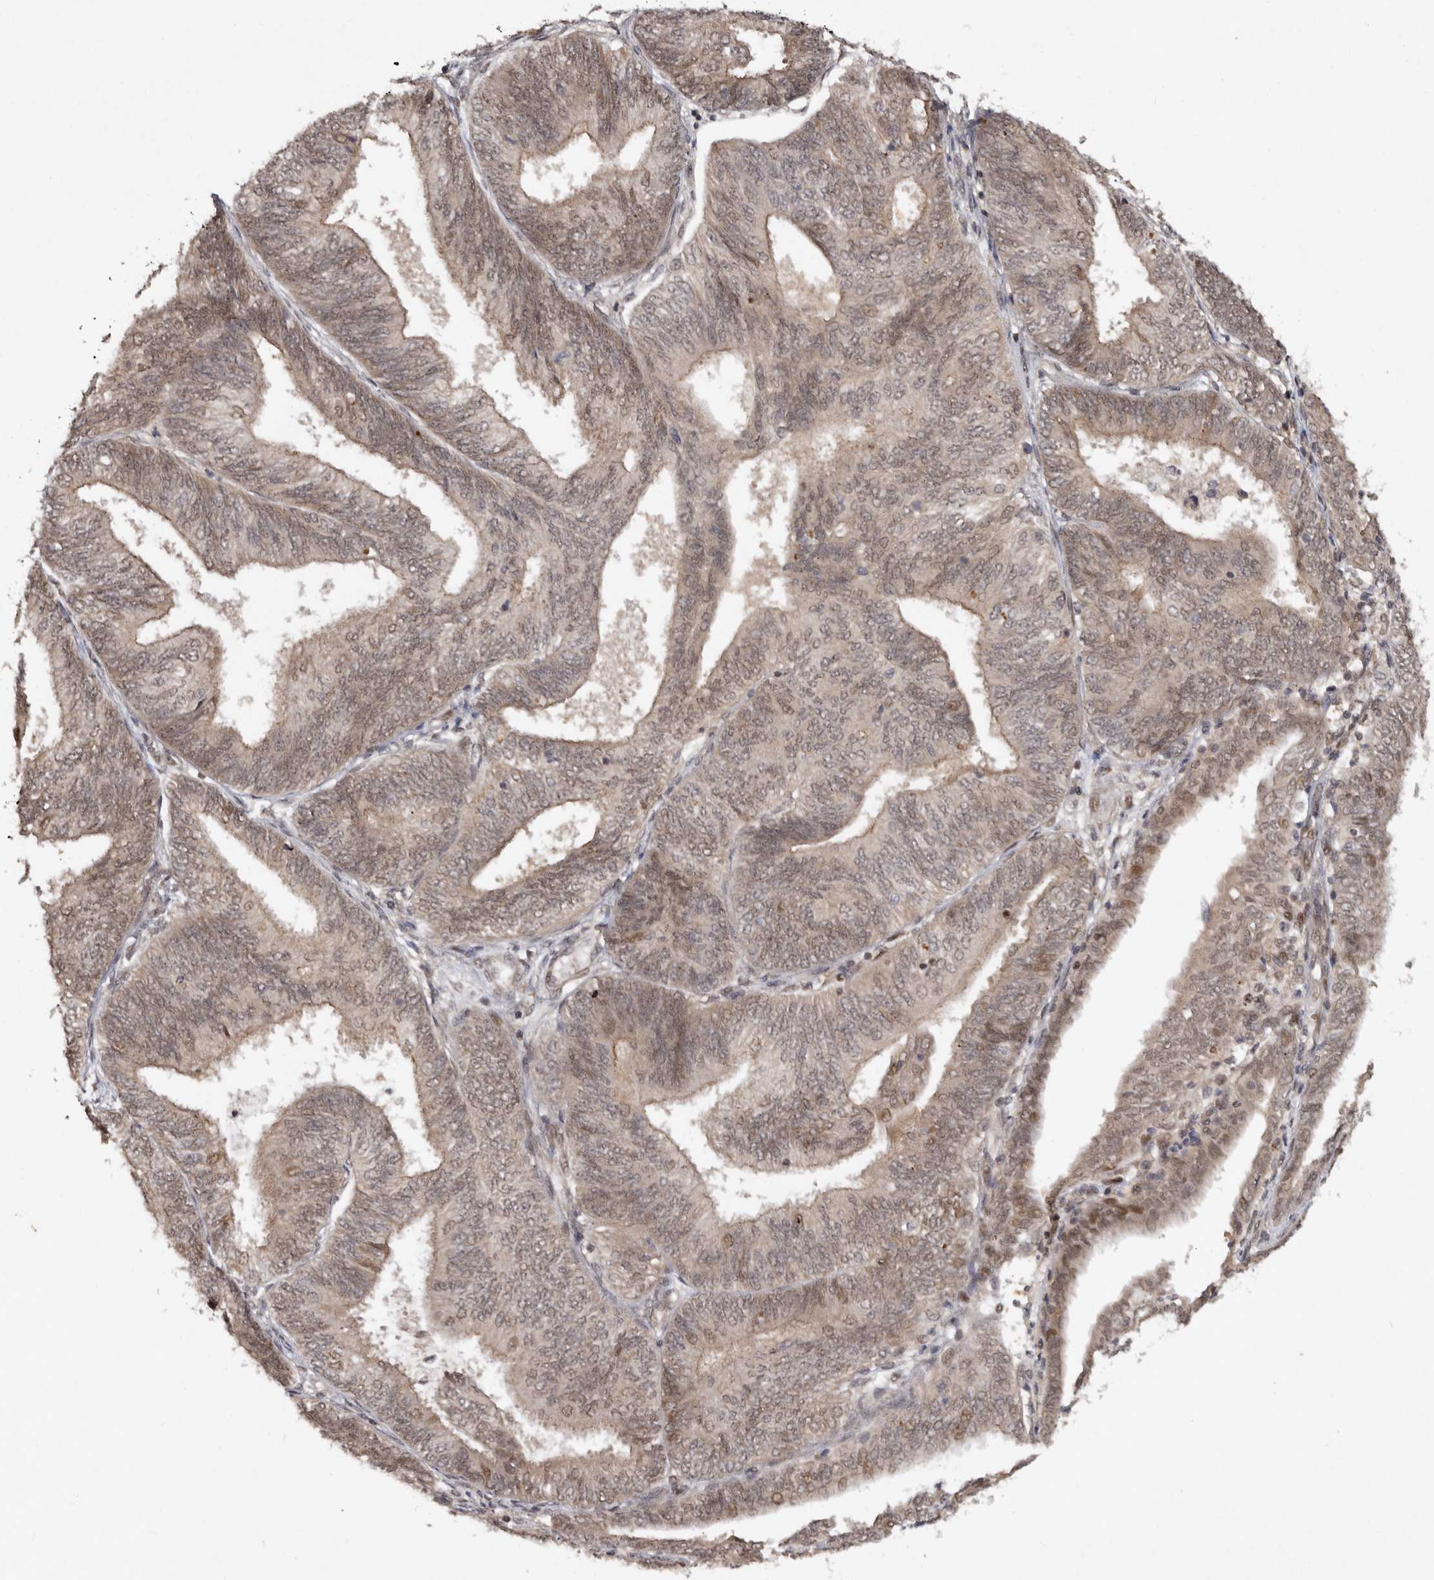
{"staining": {"intensity": "moderate", "quantity": ">75%", "location": "cytoplasmic/membranous,nuclear"}, "tissue": "endometrial cancer", "cell_type": "Tumor cells", "image_type": "cancer", "snomed": [{"axis": "morphology", "description": "Adenocarcinoma, NOS"}, {"axis": "topography", "description": "Endometrium"}], "caption": "Immunohistochemistry (IHC) (DAB) staining of human endometrial cancer (adenocarcinoma) demonstrates moderate cytoplasmic/membranous and nuclear protein expression in approximately >75% of tumor cells. (Stains: DAB (3,3'-diaminobenzidine) in brown, nuclei in blue, Microscopy: brightfield microscopy at high magnification).", "gene": "ABL1", "patient": {"sex": "female", "age": 58}}